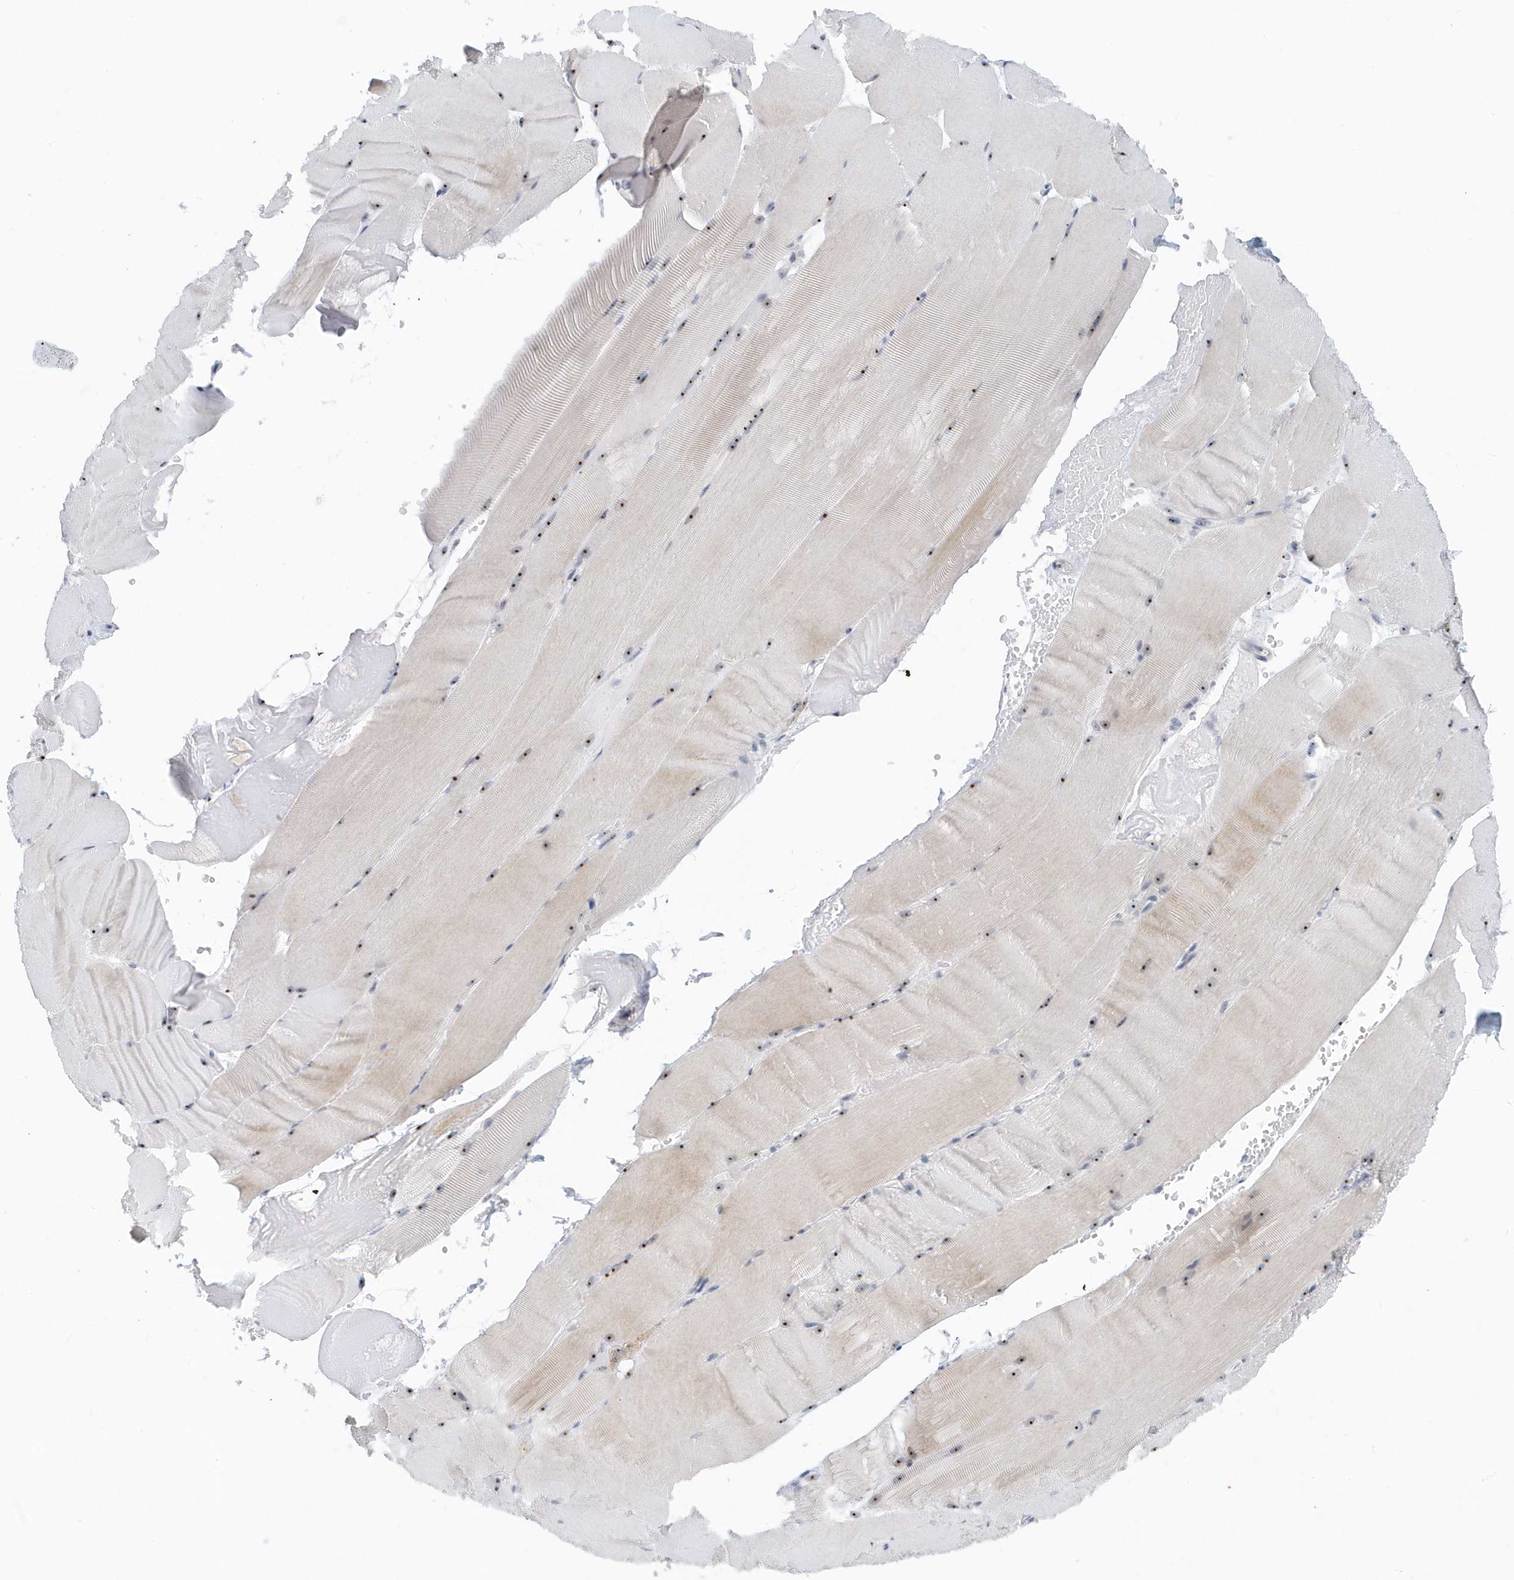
{"staining": {"intensity": "moderate", "quantity": "25%-75%", "location": "nuclear"}, "tissue": "skeletal muscle", "cell_type": "Myocytes", "image_type": "normal", "snomed": [{"axis": "morphology", "description": "Normal tissue, NOS"}, {"axis": "topography", "description": "Skeletal muscle"}, {"axis": "topography", "description": "Parathyroid gland"}], "caption": "There is medium levels of moderate nuclear positivity in myocytes of normal skeletal muscle, as demonstrated by immunohistochemical staining (brown color).", "gene": "RPF2", "patient": {"sex": "female", "age": 37}}